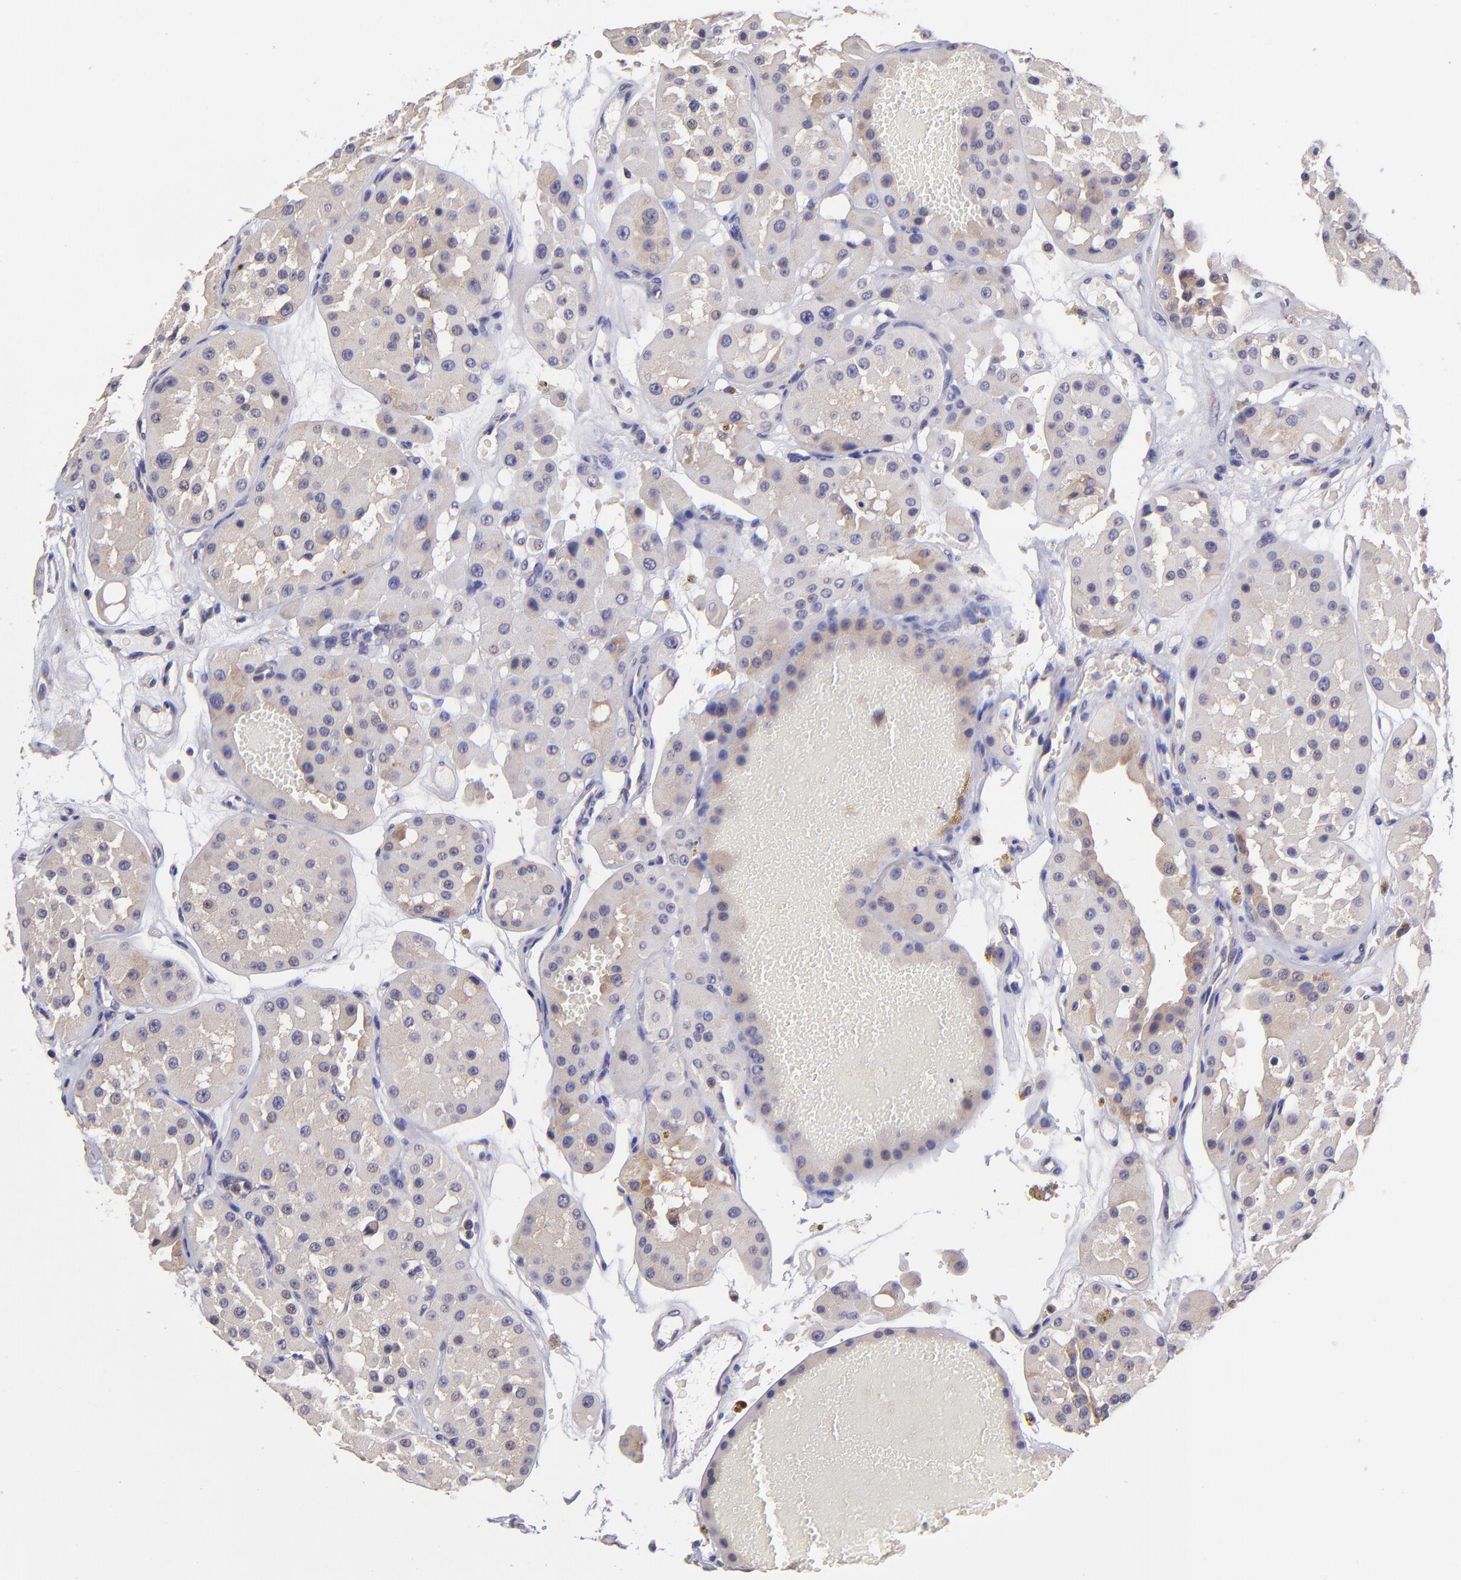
{"staining": {"intensity": "weak", "quantity": "25%-75%", "location": "cytoplasmic/membranous"}, "tissue": "renal cancer", "cell_type": "Tumor cells", "image_type": "cancer", "snomed": [{"axis": "morphology", "description": "Adenocarcinoma, uncertain malignant potential"}, {"axis": "topography", "description": "Kidney"}], "caption": "Tumor cells exhibit weak cytoplasmic/membranous expression in approximately 25%-75% of cells in adenocarcinoma,  uncertain malignant potential (renal).", "gene": "NSF", "patient": {"sex": "male", "age": 63}}